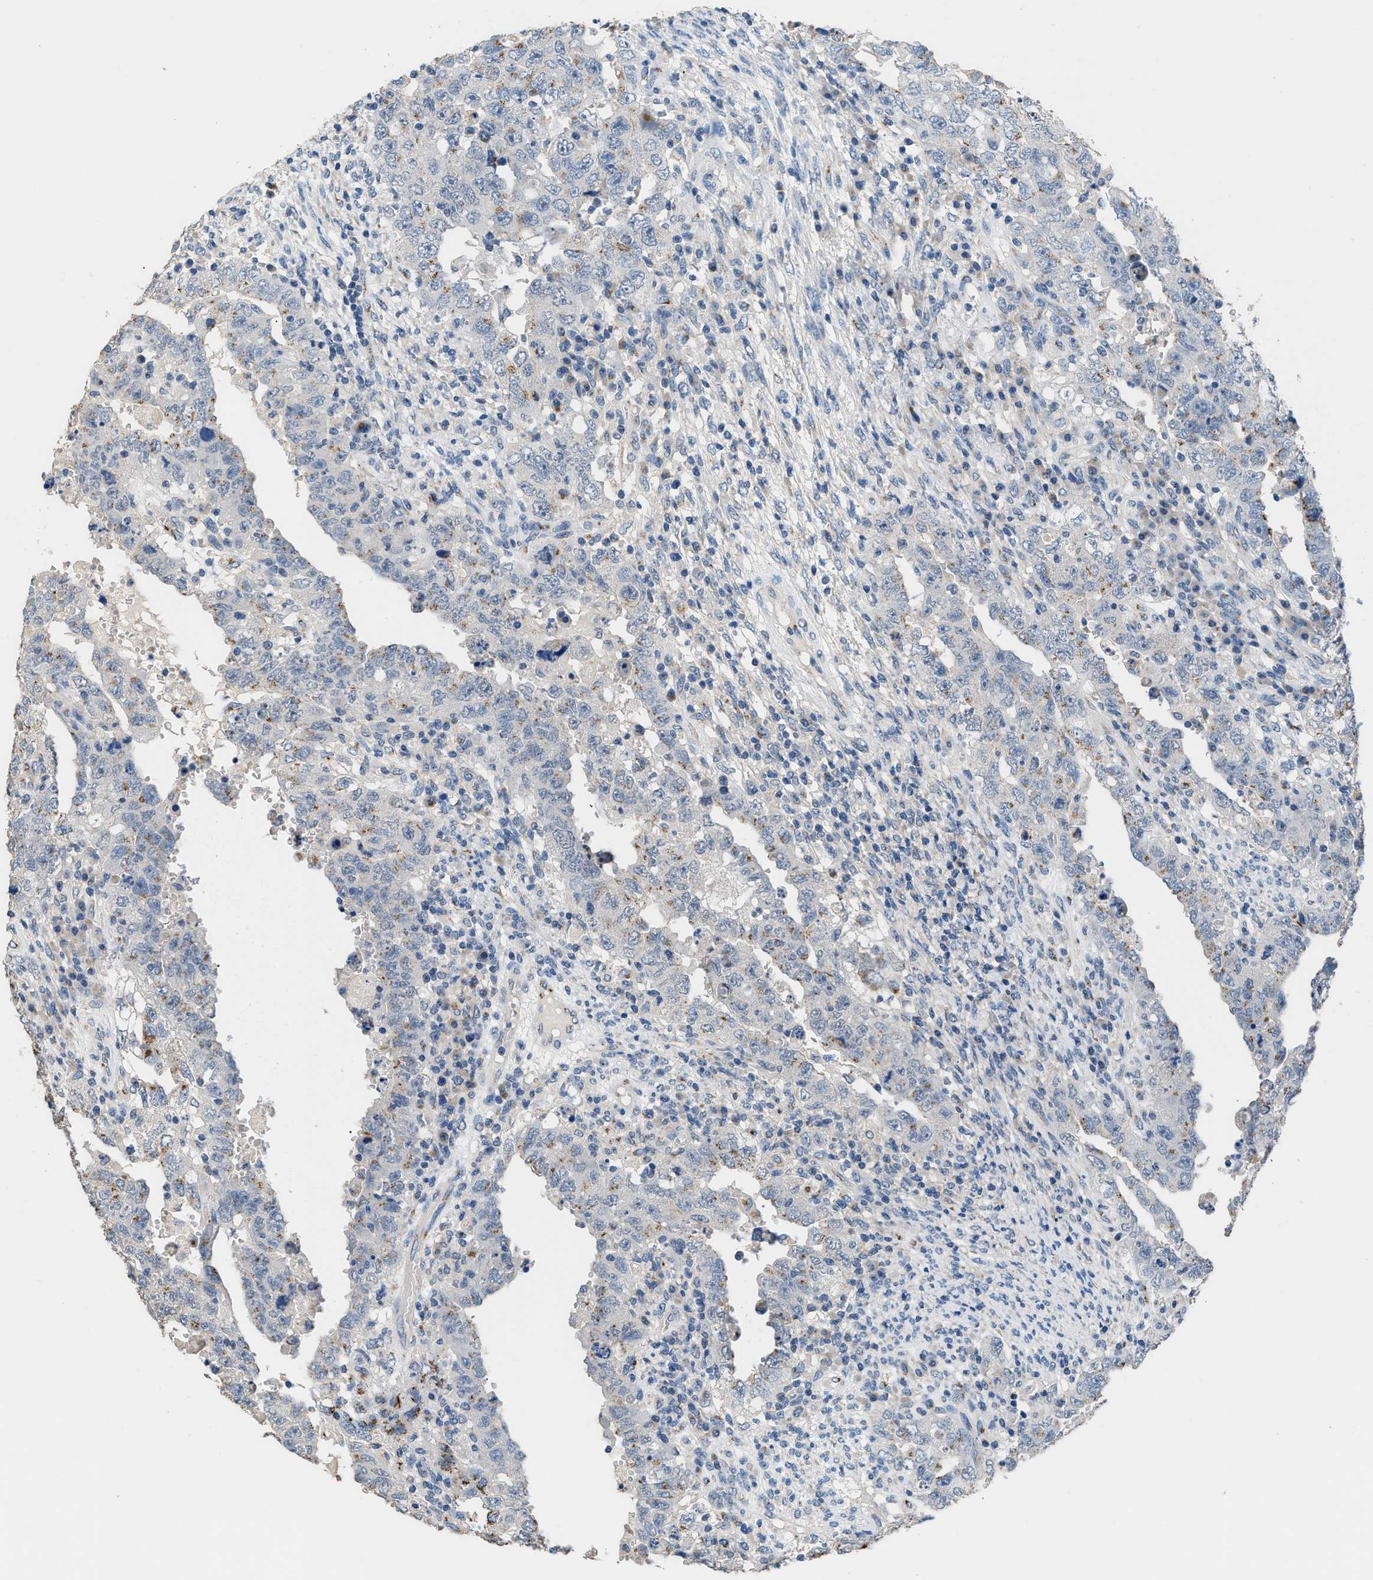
{"staining": {"intensity": "moderate", "quantity": "25%-75%", "location": "cytoplasmic/membranous"}, "tissue": "testis cancer", "cell_type": "Tumor cells", "image_type": "cancer", "snomed": [{"axis": "morphology", "description": "Carcinoma, Embryonal, NOS"}, {"axis": "topography", "description": "Testis"}], "caption": "This is a micrograph of immunohistochemistry (IHC) staining of testis cancer (embryonal carcinoma), which shows moderate staining in the cytoplasmic/membranous of tumor cells.", "gene": "GOLM1", "patient": {"sex": "male", "age": 26}}